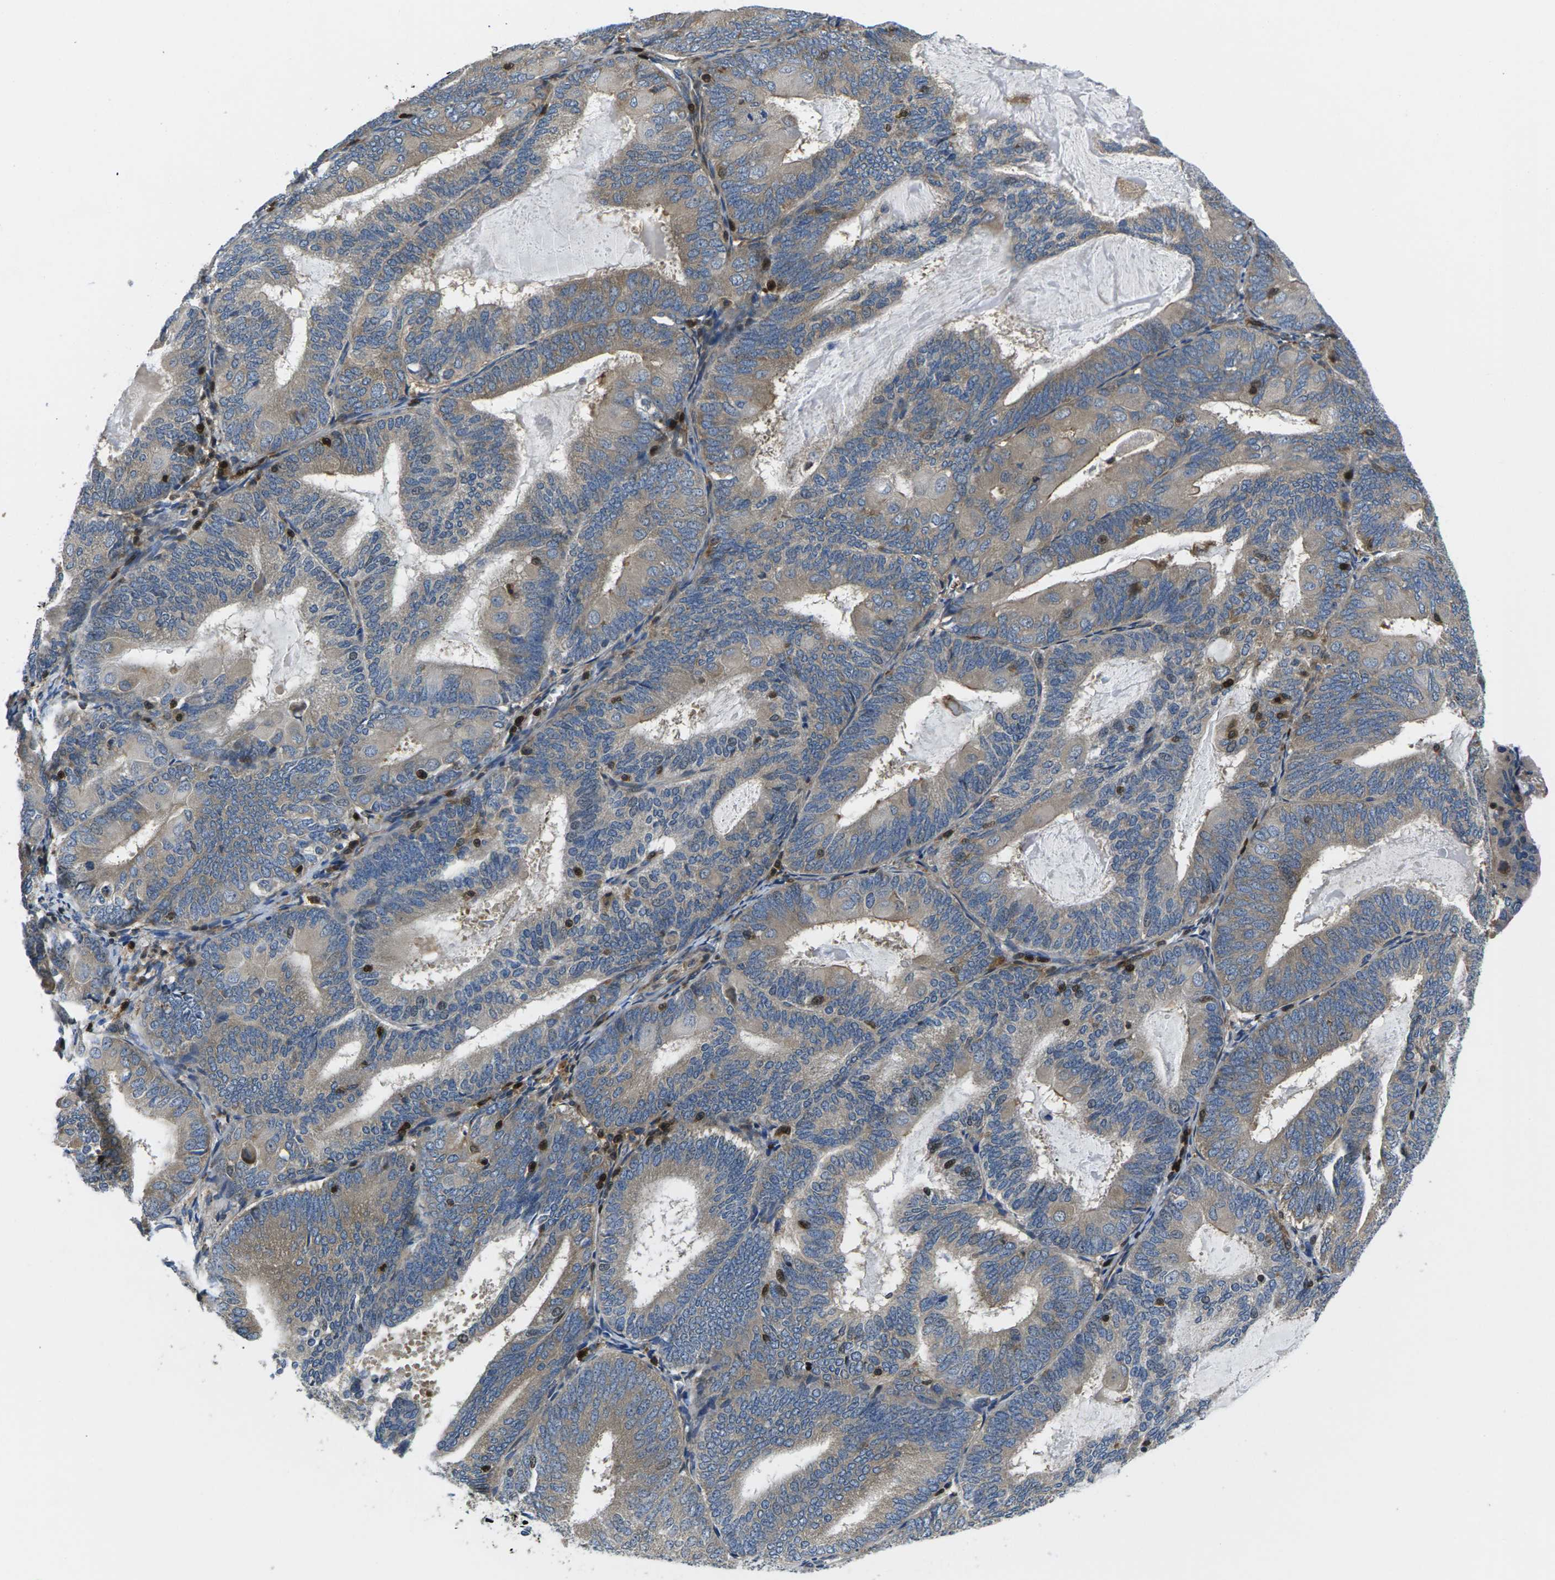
{"staining": {"intensity": "weak", "quantity": "25%-75%", "location": "cytoplasmic/membranous"}, "tissue": "endometrial cancer", "cell_type": "Tumor cells", "image_type": "cancer", "snomed": [{"axis": "morphology", "description": "Adenocarcinoma, NOS"}, {"axis": "topography", "description": "Endometrium"}], "caption": "This photomicrograph exhibits immunohistochemistry (IHC) staining of human endometrial cancer, with low weak cytoplasmic/membranous expression in approximately 25%-75% of tumor cells.", "gene": "PLCE1", "patient": {"sex": "female", "age": 81}}